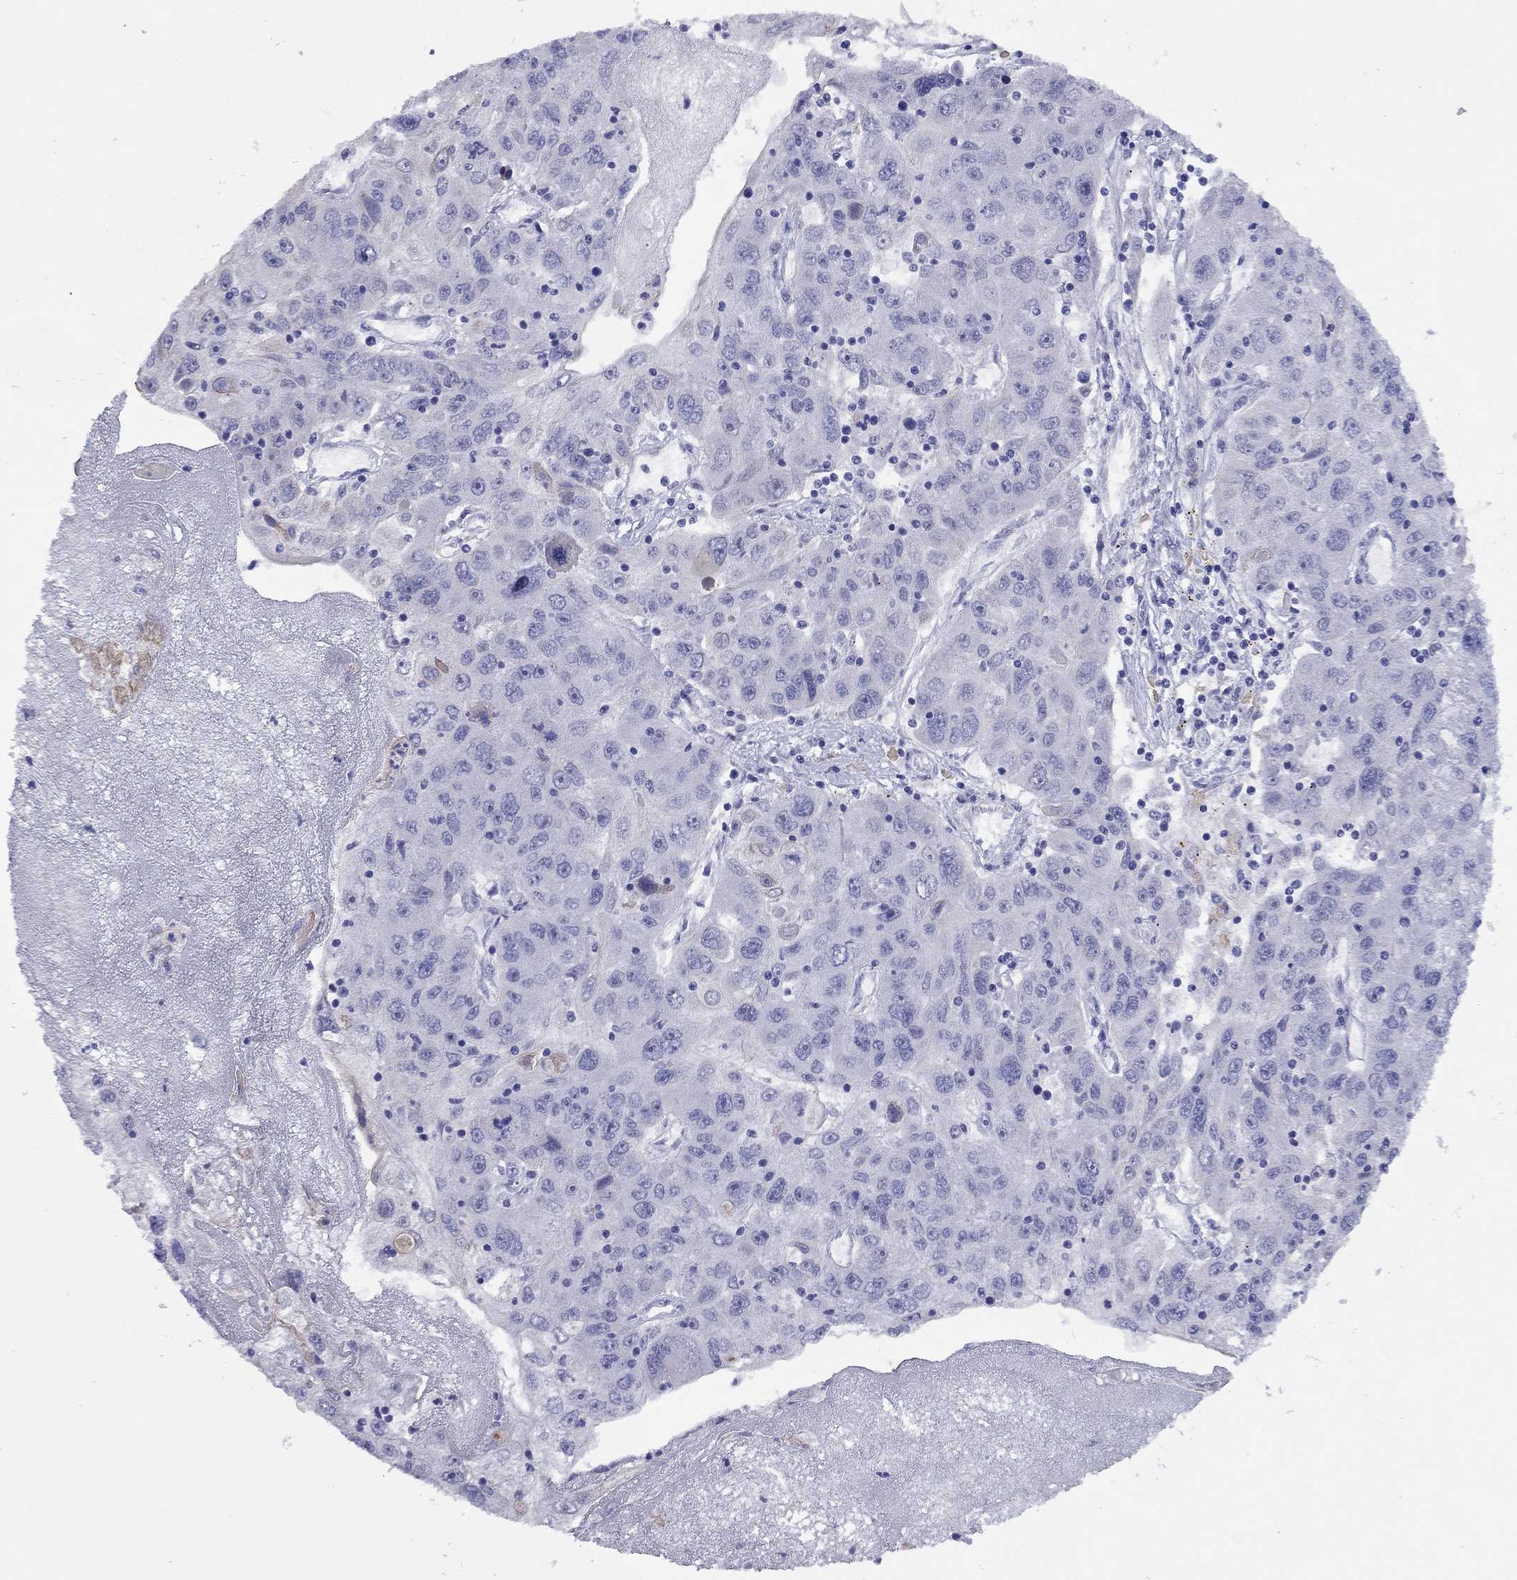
{"staining": {"intensity": "negative", "quantity": "none", "location": "none"}, "tissue": "stomach cancer", "cell_type": "Tumor cells", "image_type": "cancer", "snomed": [{"axis": "morphology", "description": "Adenocarcinoma, NOS"}, {"axis": "topography", "description": "Stomach"}], "caption": "Immunohistochemistry micrograph of human stomach adenocarcinoma stained for a protein (brown), which displays no staining in tumor cells.", "gene": "CMYA5", "patient": {"sex": "male", "age": 56}}